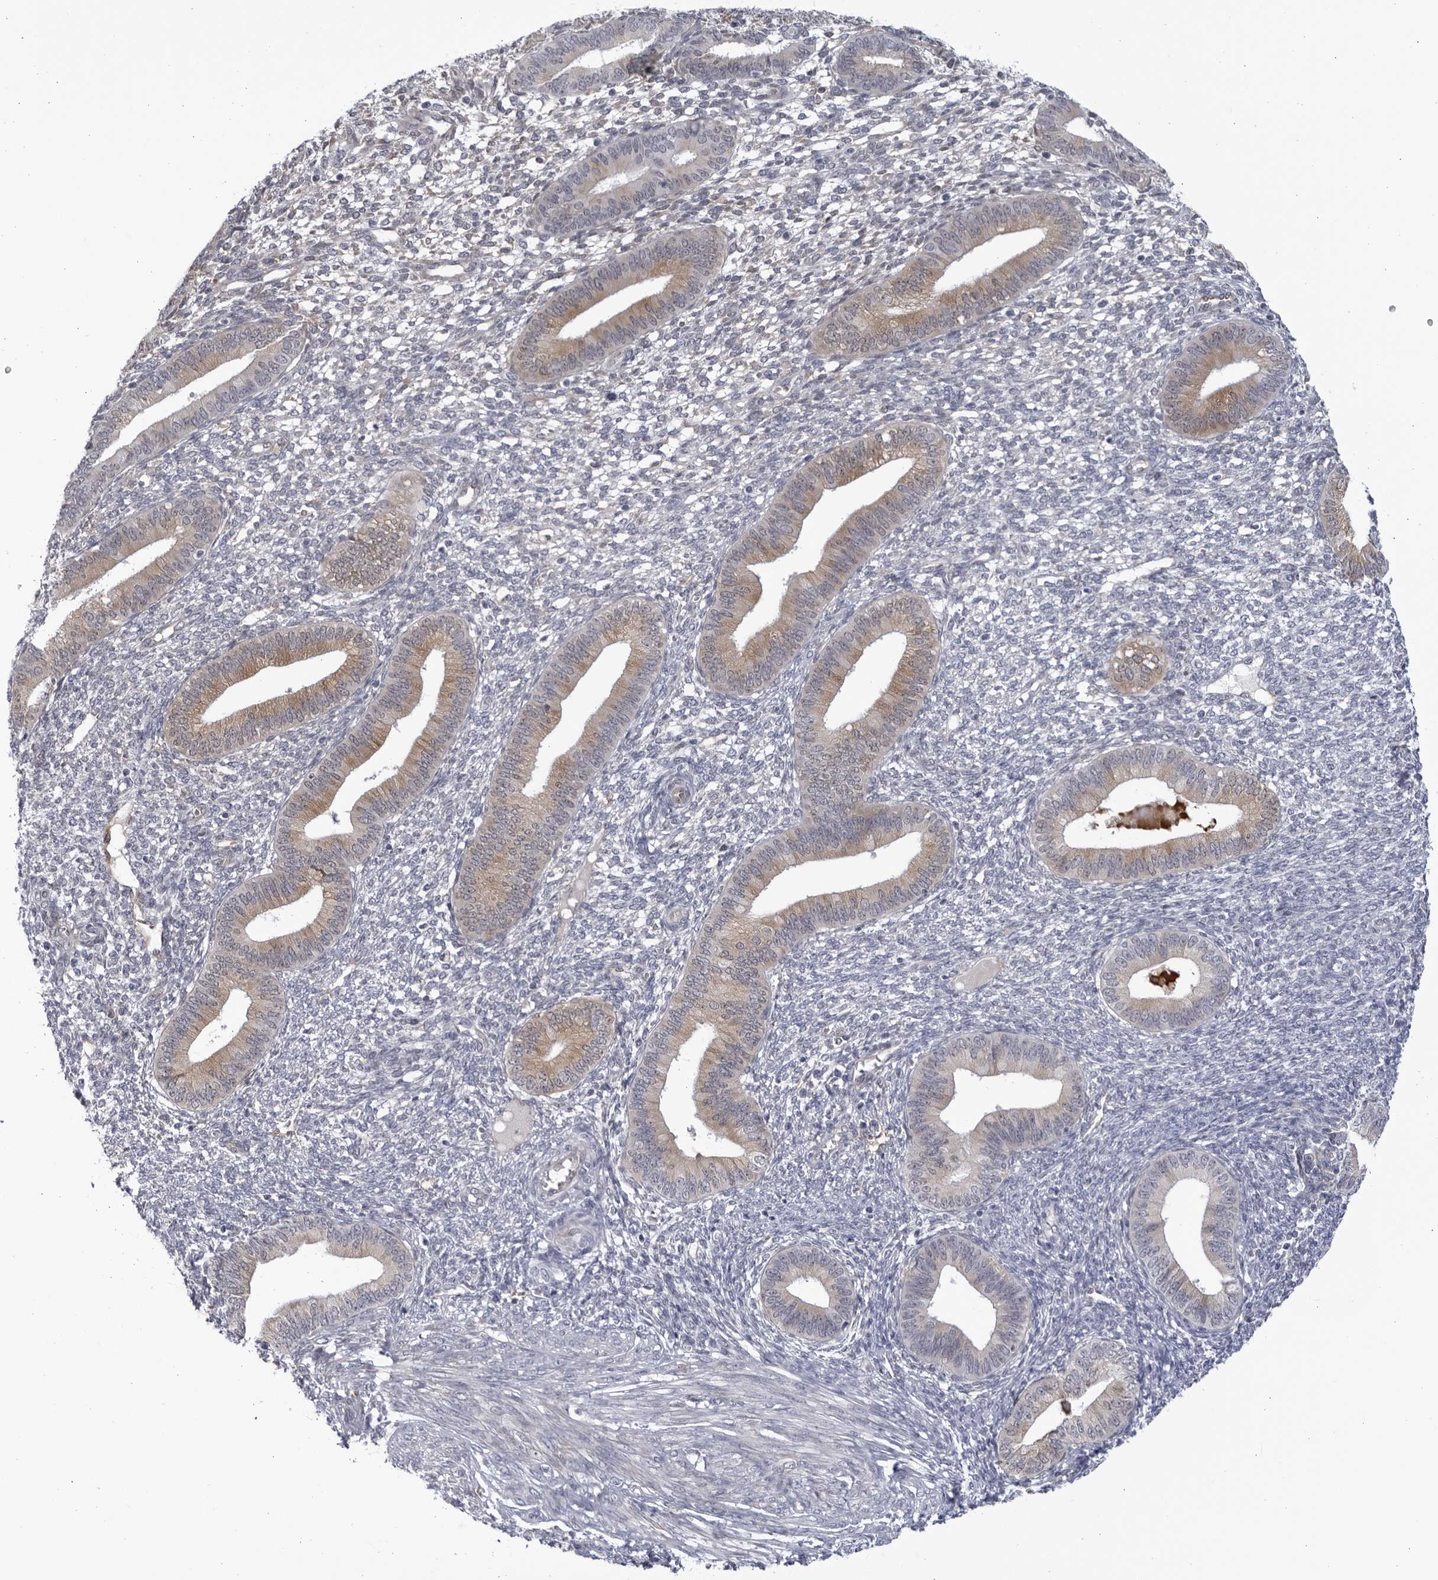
{"staining": {"intensity": "negative", "quantity": "none", "location": "none"}, "tissue": "endometrium", "cell_type": "Cells in endometrial stroma", "image_type": "normal", "snomed": [{"axis": "morphology", "description": "Normal tissue, NOS"}, {"axis": "topography", "description": "Endometrium"}], "caption": "This image is of normal endometrium stained with immunohistochemistry to label a protein in brown with the nuclei are counter-stained blue. There is no staining in cells in endometrial stroma. The staining was performed using DAB to visualize the protein expression in brown, while the nuclei were stained in blue with hematoxylin (Magnification: 20x).", "gene": "BMP2K", "patient": {"sex": "female", "age": 46}}